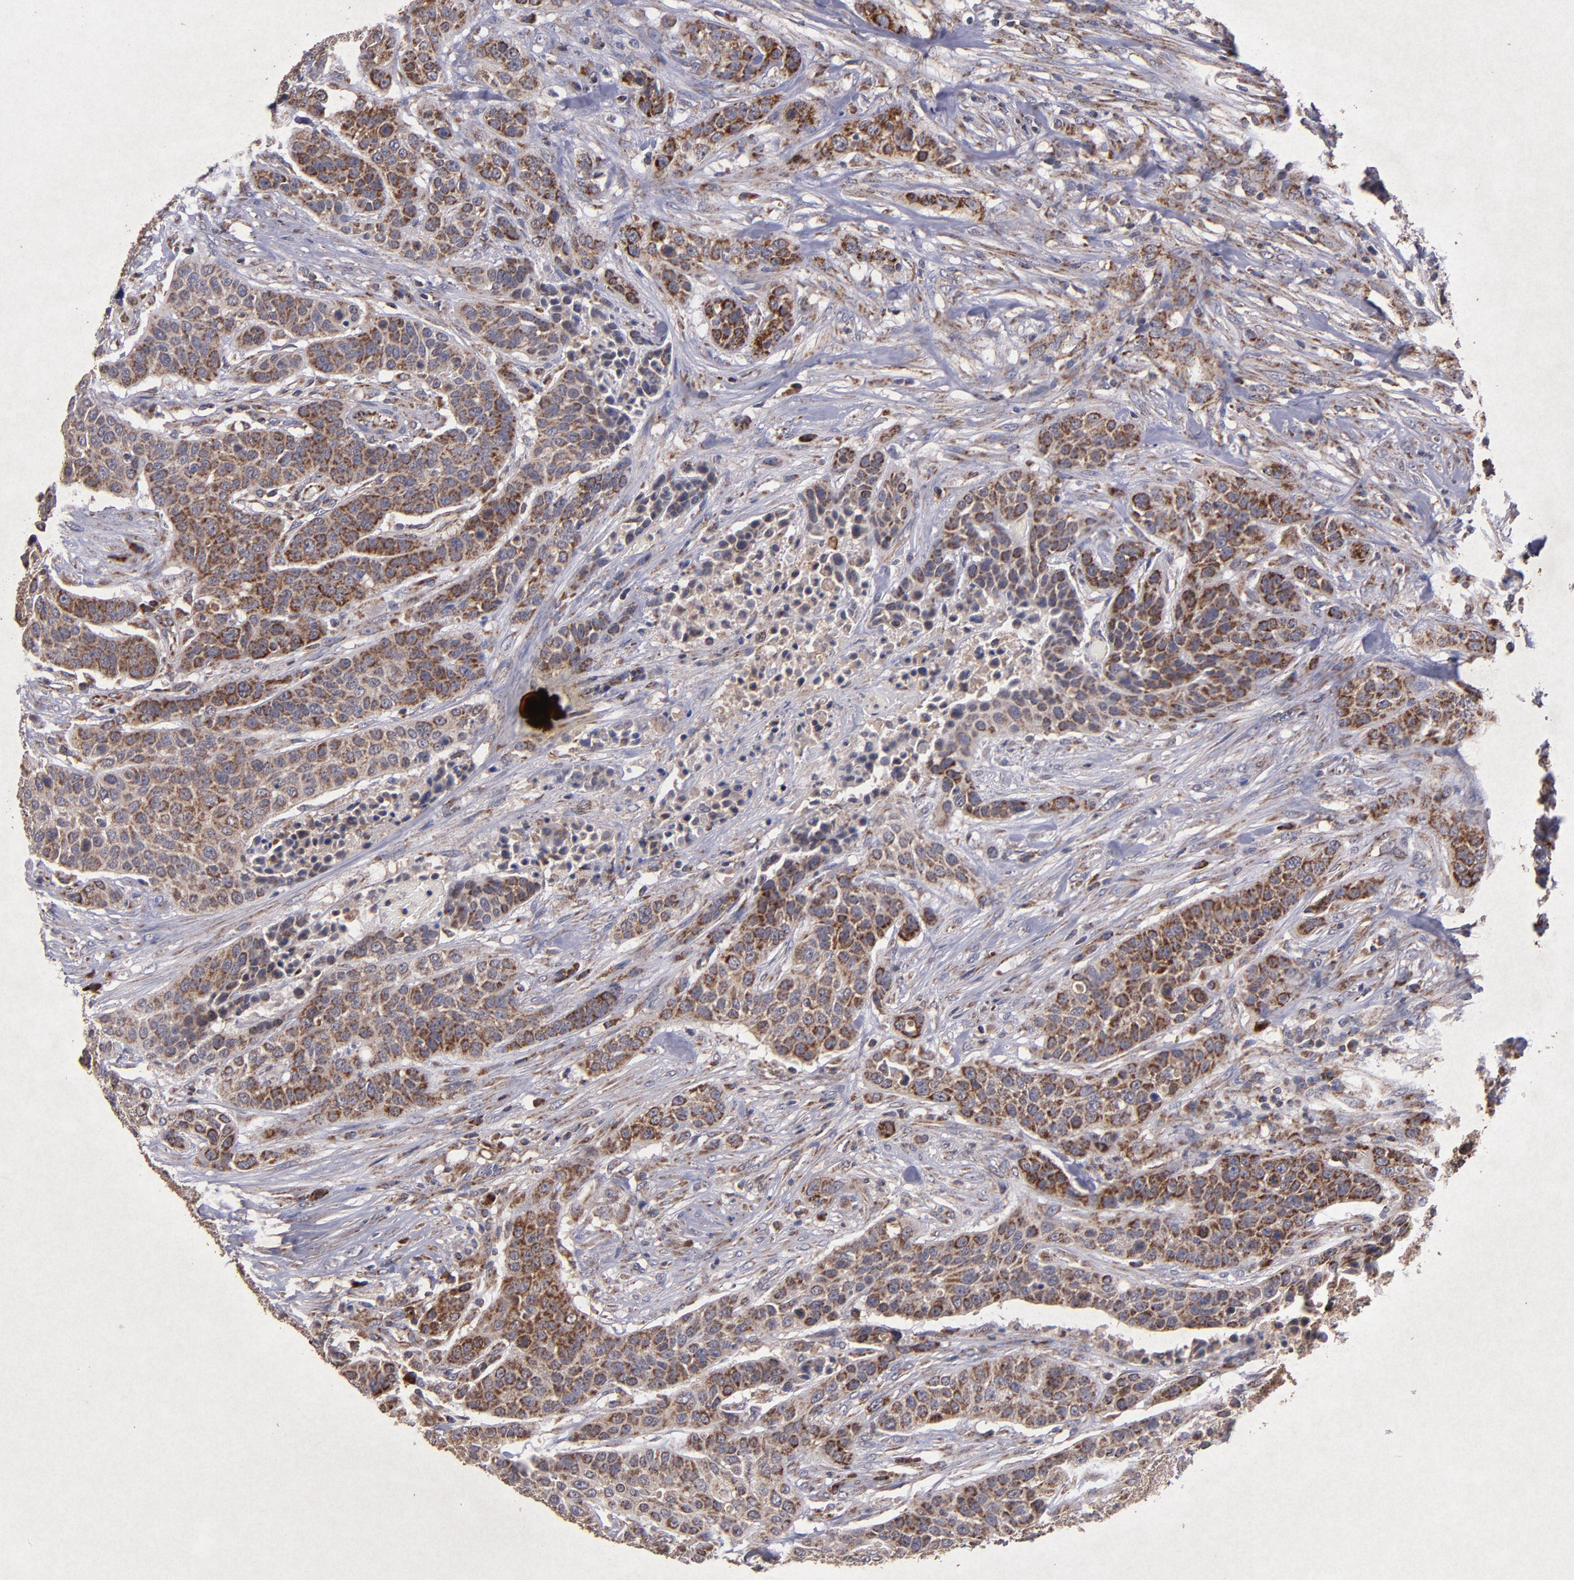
{"staining": {"intensity": "strong", "quantity": ">75%", "location": "cytoplasmic/membranous"}, "tissue": "urothelial cancer", "cell_type": "Tumor cells", "image_type": "cancer", "snomed": [{"axis": "morphology", "description": "Urothelial carcinoma, High grade"}, {"axis": "topography", "description": "Urinary bladder"}], "caption": "Immunohistochemistry of human high-grade urothelial carcinoma reveals high levels of strong cytoplasmic/membranous staining in about >75% of tumor cells.", "gene": "TIMM9", "patient": {"sex": "male", "age": 74}}